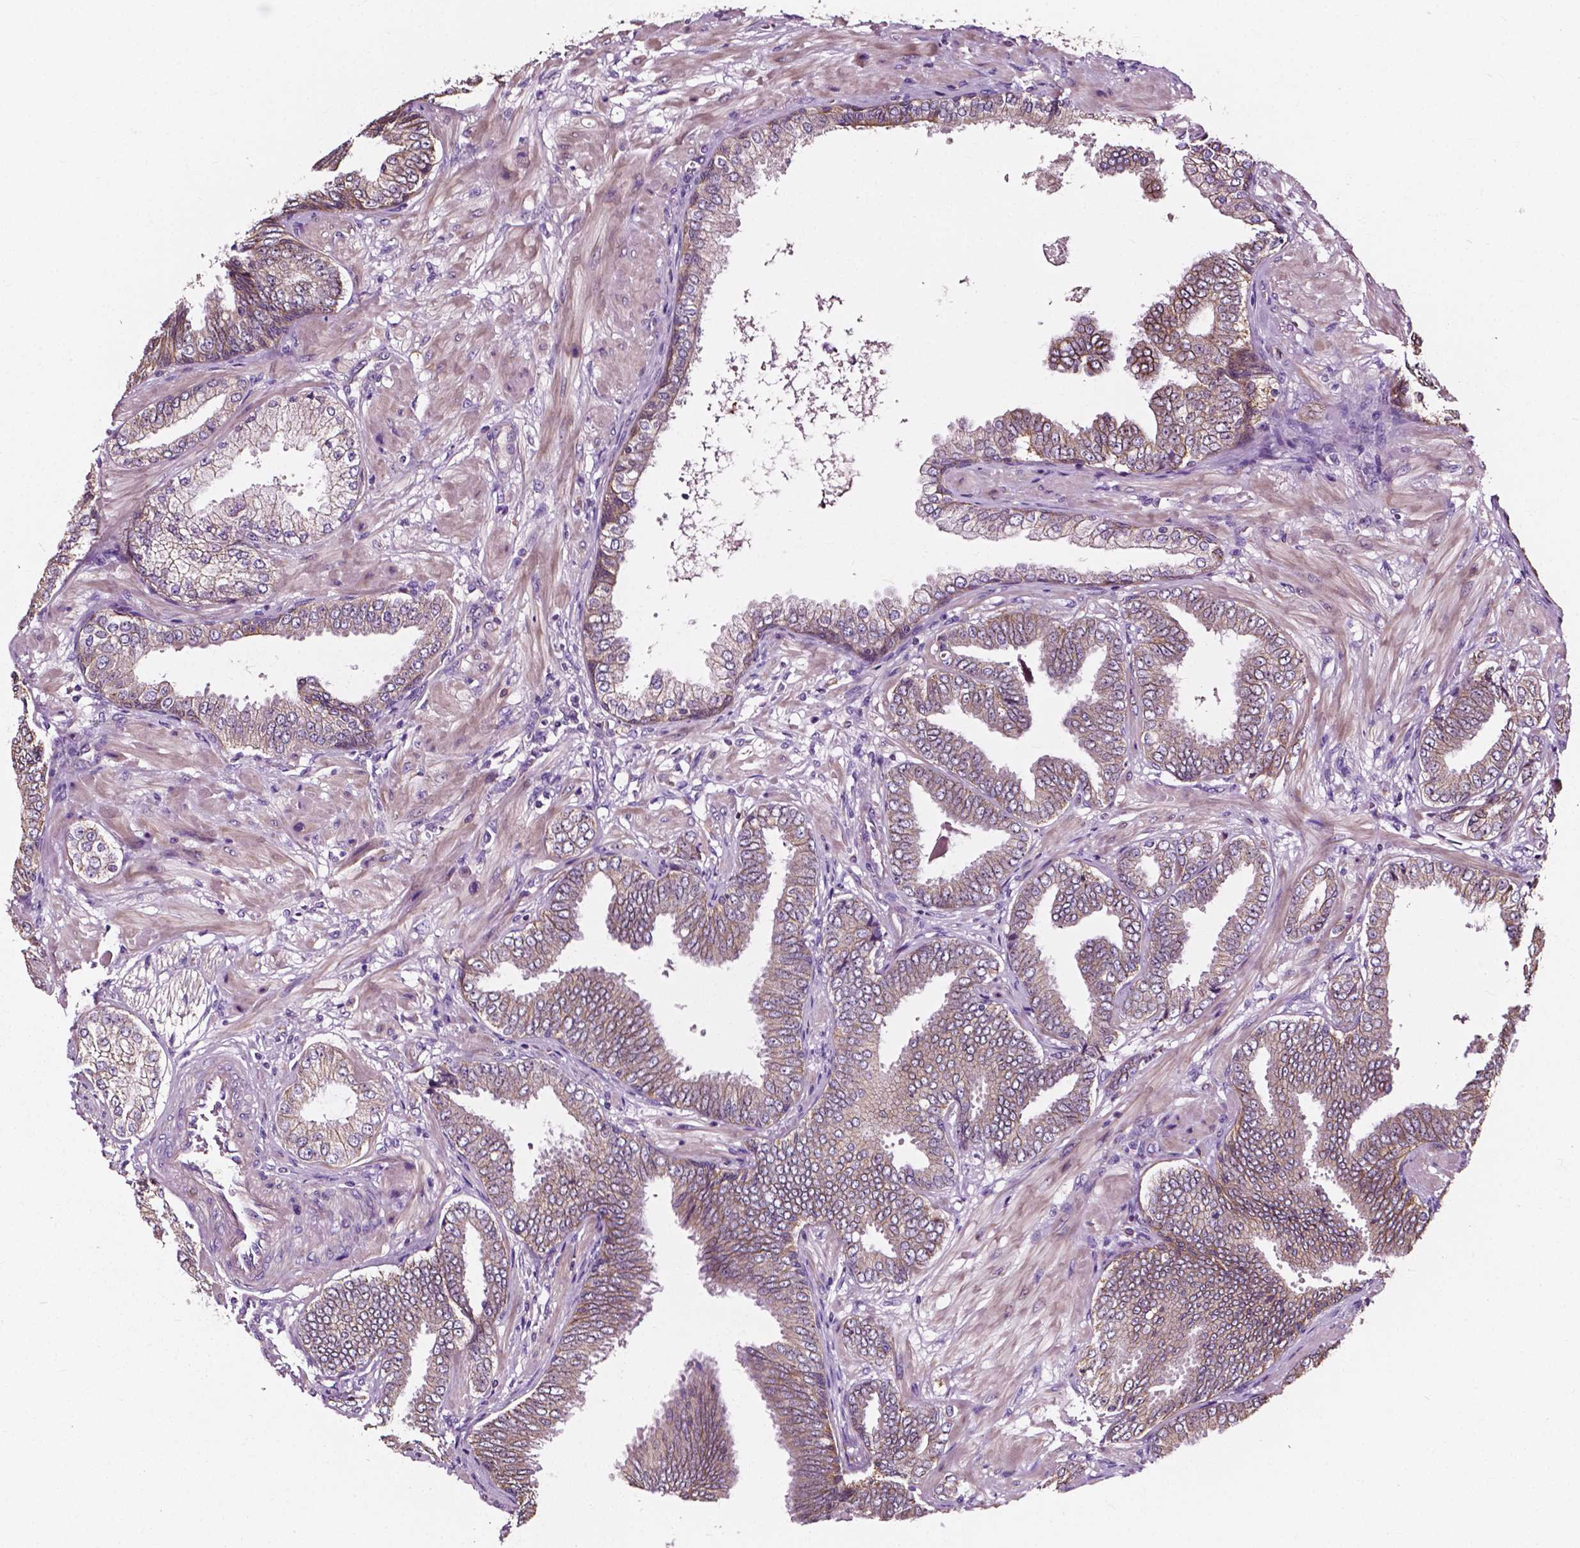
{"staining": {"intensity": "weak", "quantity": ">75%", "location": "cytoplasmic/membranous"}, "tissue": "prostate cancer", "cell_type": "Tumor cells", "image_type": "cancer", "snomed": [{"axis": "morphology", "description": "Adenocarcinoma, Low grade"}, {"axis": "topography", "description": "Prostate"}], "caption": "High-magnification brightfield microscopy of prostate low-grade adenocarcinoma stained with DAB (3,3'-diaminobenzidine) (brown) and counterstained with hematoxylin (blue). tumor cells exhibit weak cytoplasmic/membranous positivity is identified in approximately>75% of cells.", "gene": "ATG16L1", "patient": {"sex": "male", "age": 55}}